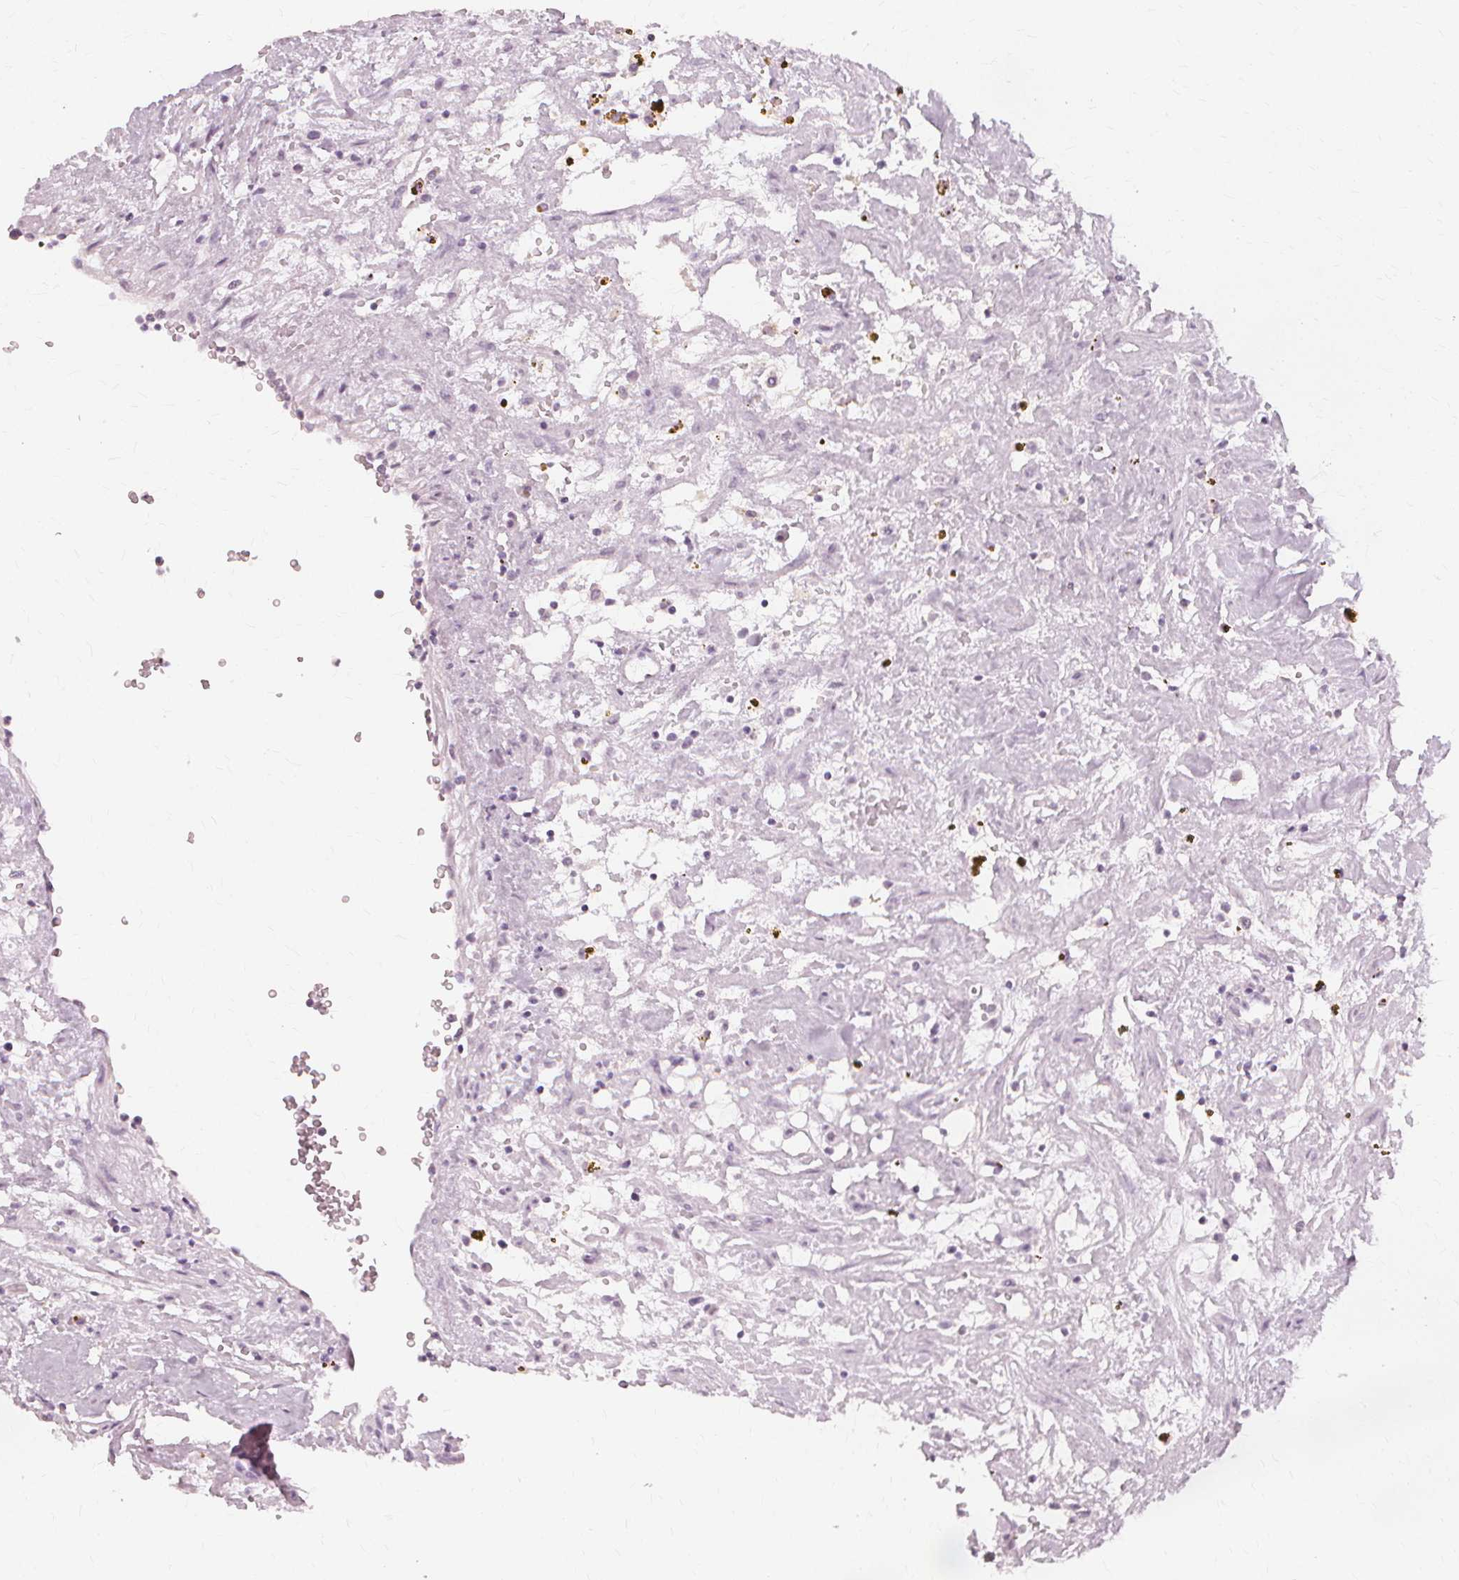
{"staining": {"intensity": "negative", "quantity": "none", "location": "none"}, "tissue": "renal cancer", "cell_type": "Tumor cells", "image_type": "cancer", "snomed": [{"axis": "morphology", "description": "Adenocarcinoma, NOS"}, {"axis": "topography", "description": "Kidney"}], "caption": "High power microscopy image of an immunohistochemistry photomicrograph of renal cancer, revealing no significant positivity in tumor cells. (Immunohistochemistry, brightfield microscopy, high magnification).", "gene": "NXPE1", "patient": {"sex": "female", "age": 69}}